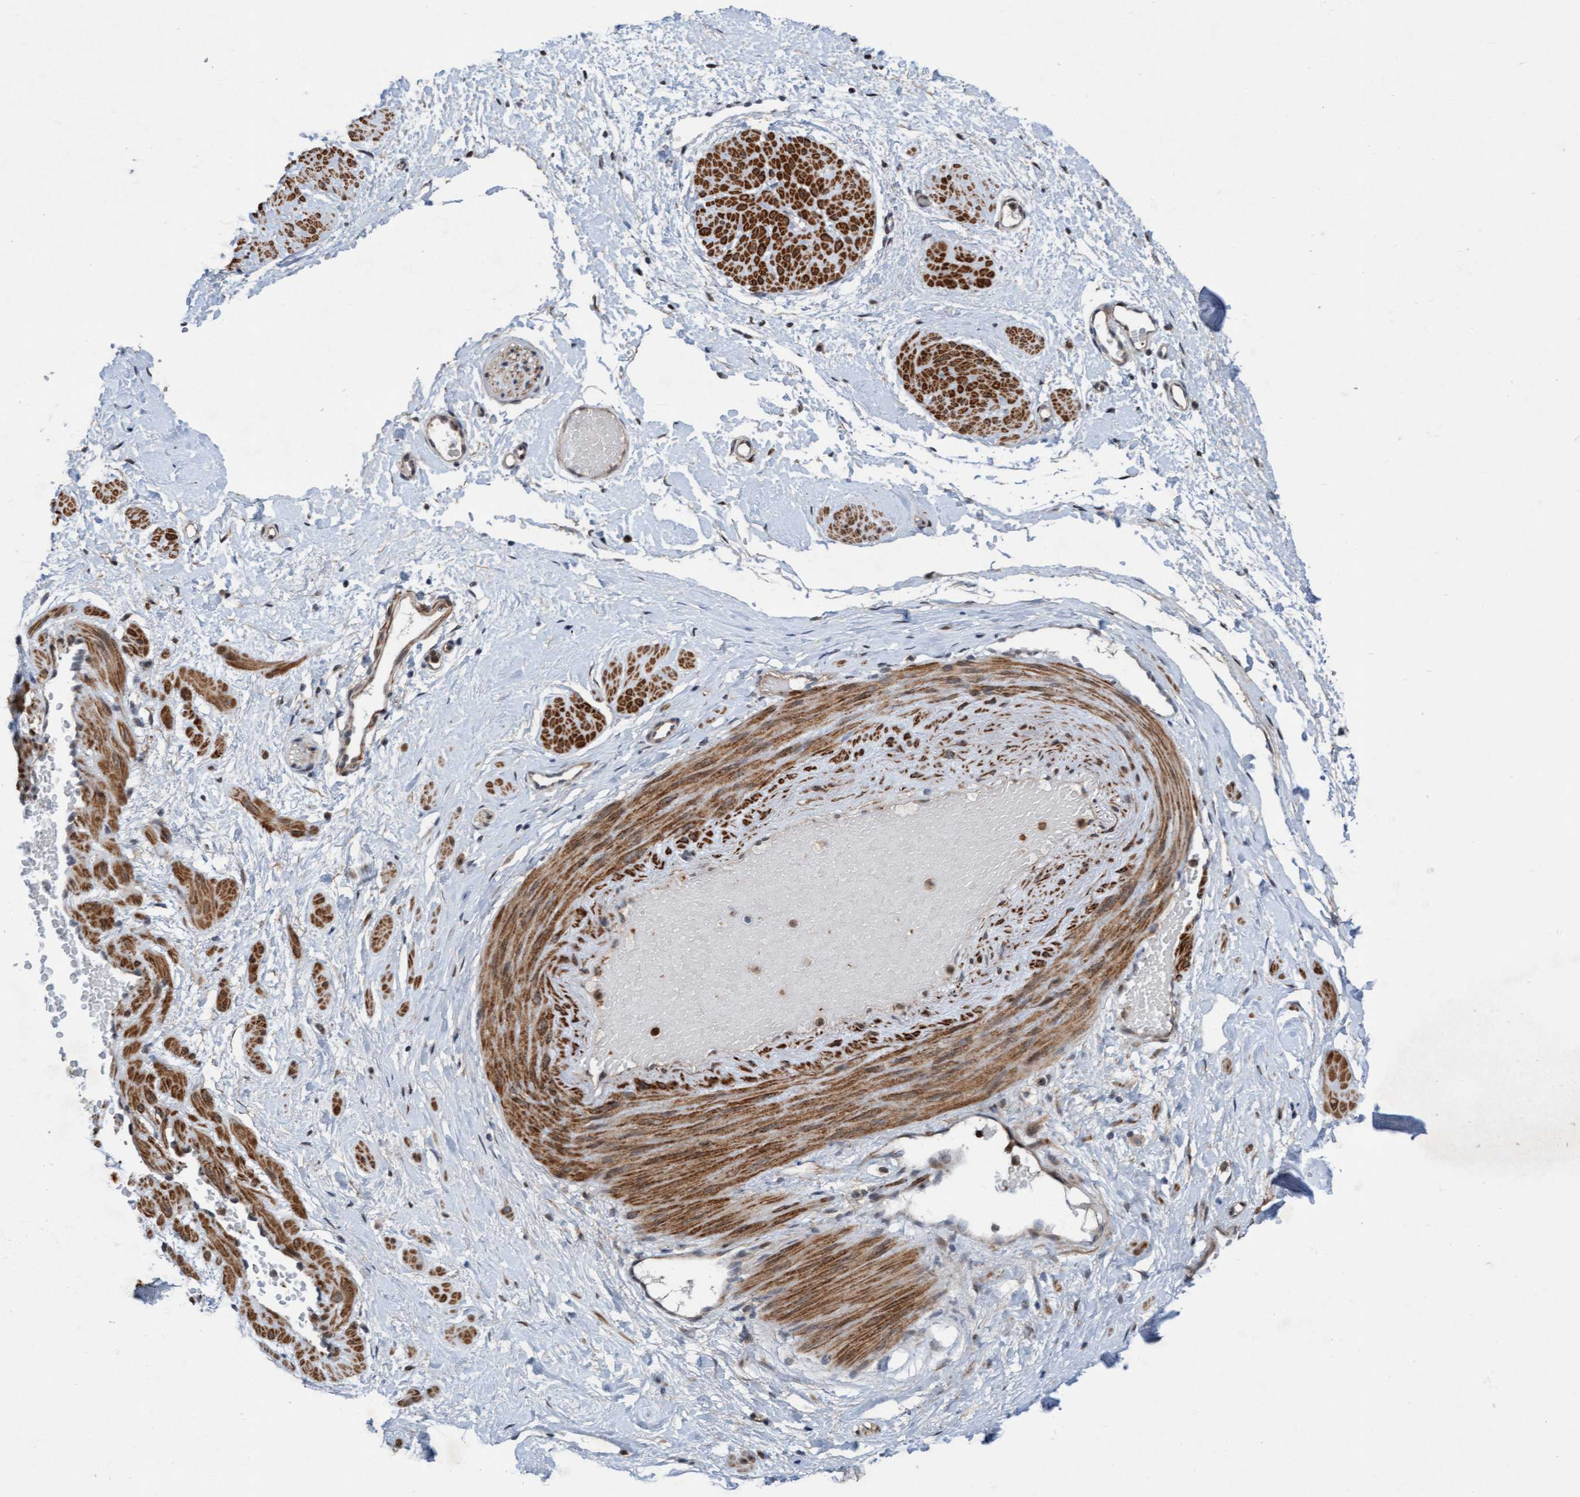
{"staining": {"intensity": "weak", "quantity": "25%-75%", "location": "cytoplasmic/membranous"}, "tissue": "adipose tissue", "cell_type": "Adipocytes", "image_type": "normal", "snomed": [{"axis": "morphology", "description": "Normal tissue, NOS"}, {"axis": "topography", "description": "Soft tissue"}], "caption": "Weak cytoplasmic/membranous protein expression is seen in approximately 25%-75% of adipocytes in adipose tissue.", "gene": "RAP1GAP2", "patient": {"sex": "male", "age": 72}}